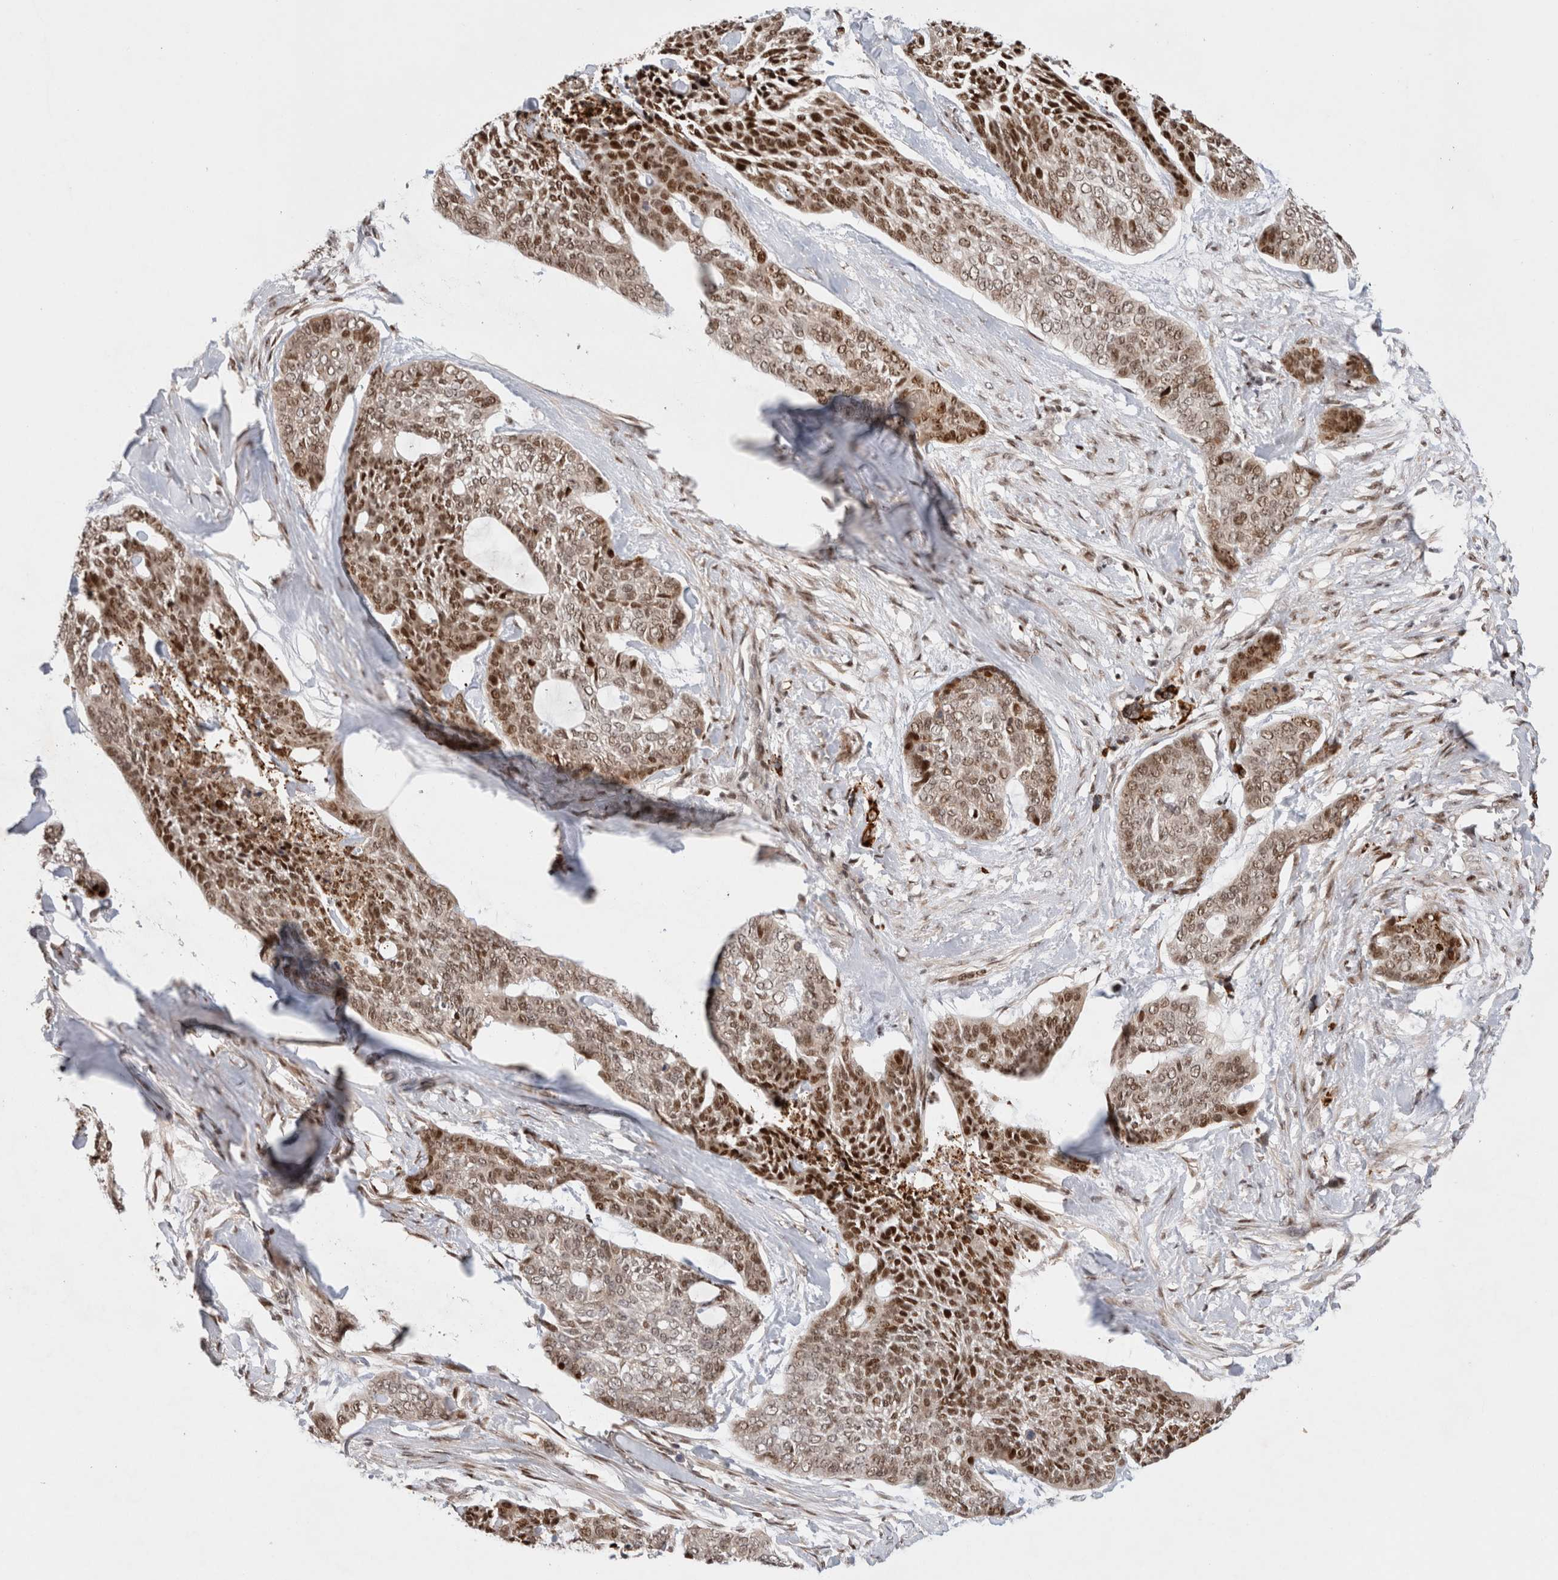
{"staining": {"intensity": "strong", "quantity": ">75%", "location": "nuclear"}, "tissue": "skin cancer", "cell_type": "Tumor cells", "image_type": "cancer", "snomed": [{"axis": "morphology", "description": "Basal cell carcinoma"}, {"axis": "topography", "description": "Skin"}], "caption": "Protein expression analysis of human skin basal cell carcinoma reveals strong nuclear positivity in approximately >75% of tumor cells. The protein is shown in brown color, while the nuclei are stained blue.", "gene": "TCF4", "patient": {"sex": "female", "age": 64}}